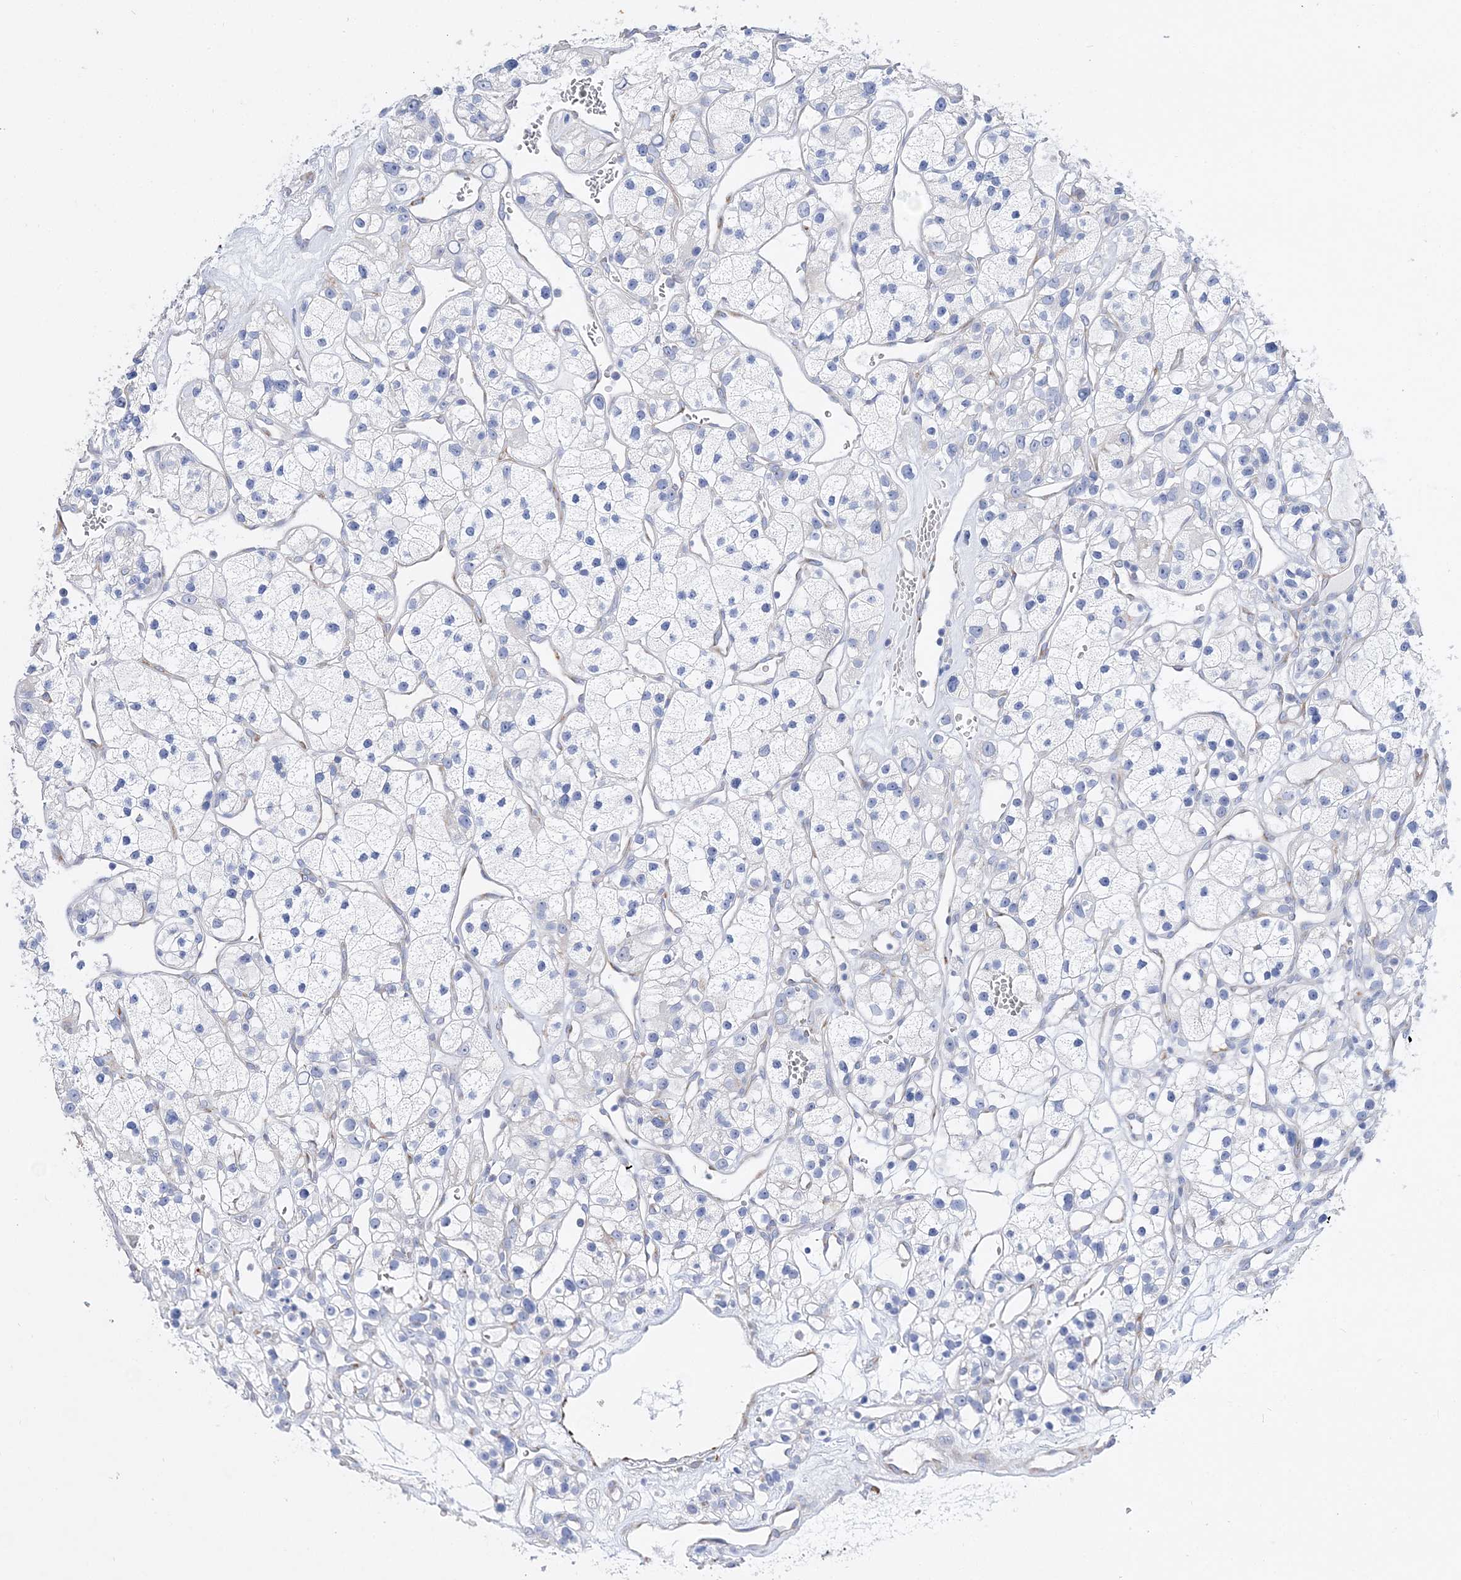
{"staining": {"intensity": "negative", "quantity": "none", "location": "none"}, "tissue": "renal cancer", "cell_type": "Tumor cells", "image_type": "cancer", "snomed": [{"axis": "morphology", "description": "Adenocarcinoma, NOS"}, {"axis": "topography", "description": "Kidney"}], "caption": "DAB (3,3'-diaminobenzidine) immunohistochemical staining of renal cancer demonstrates no significant staining in tumor cells.", "gene": "TSPYL6", "patient": {"sex": "female", "age": 57}}